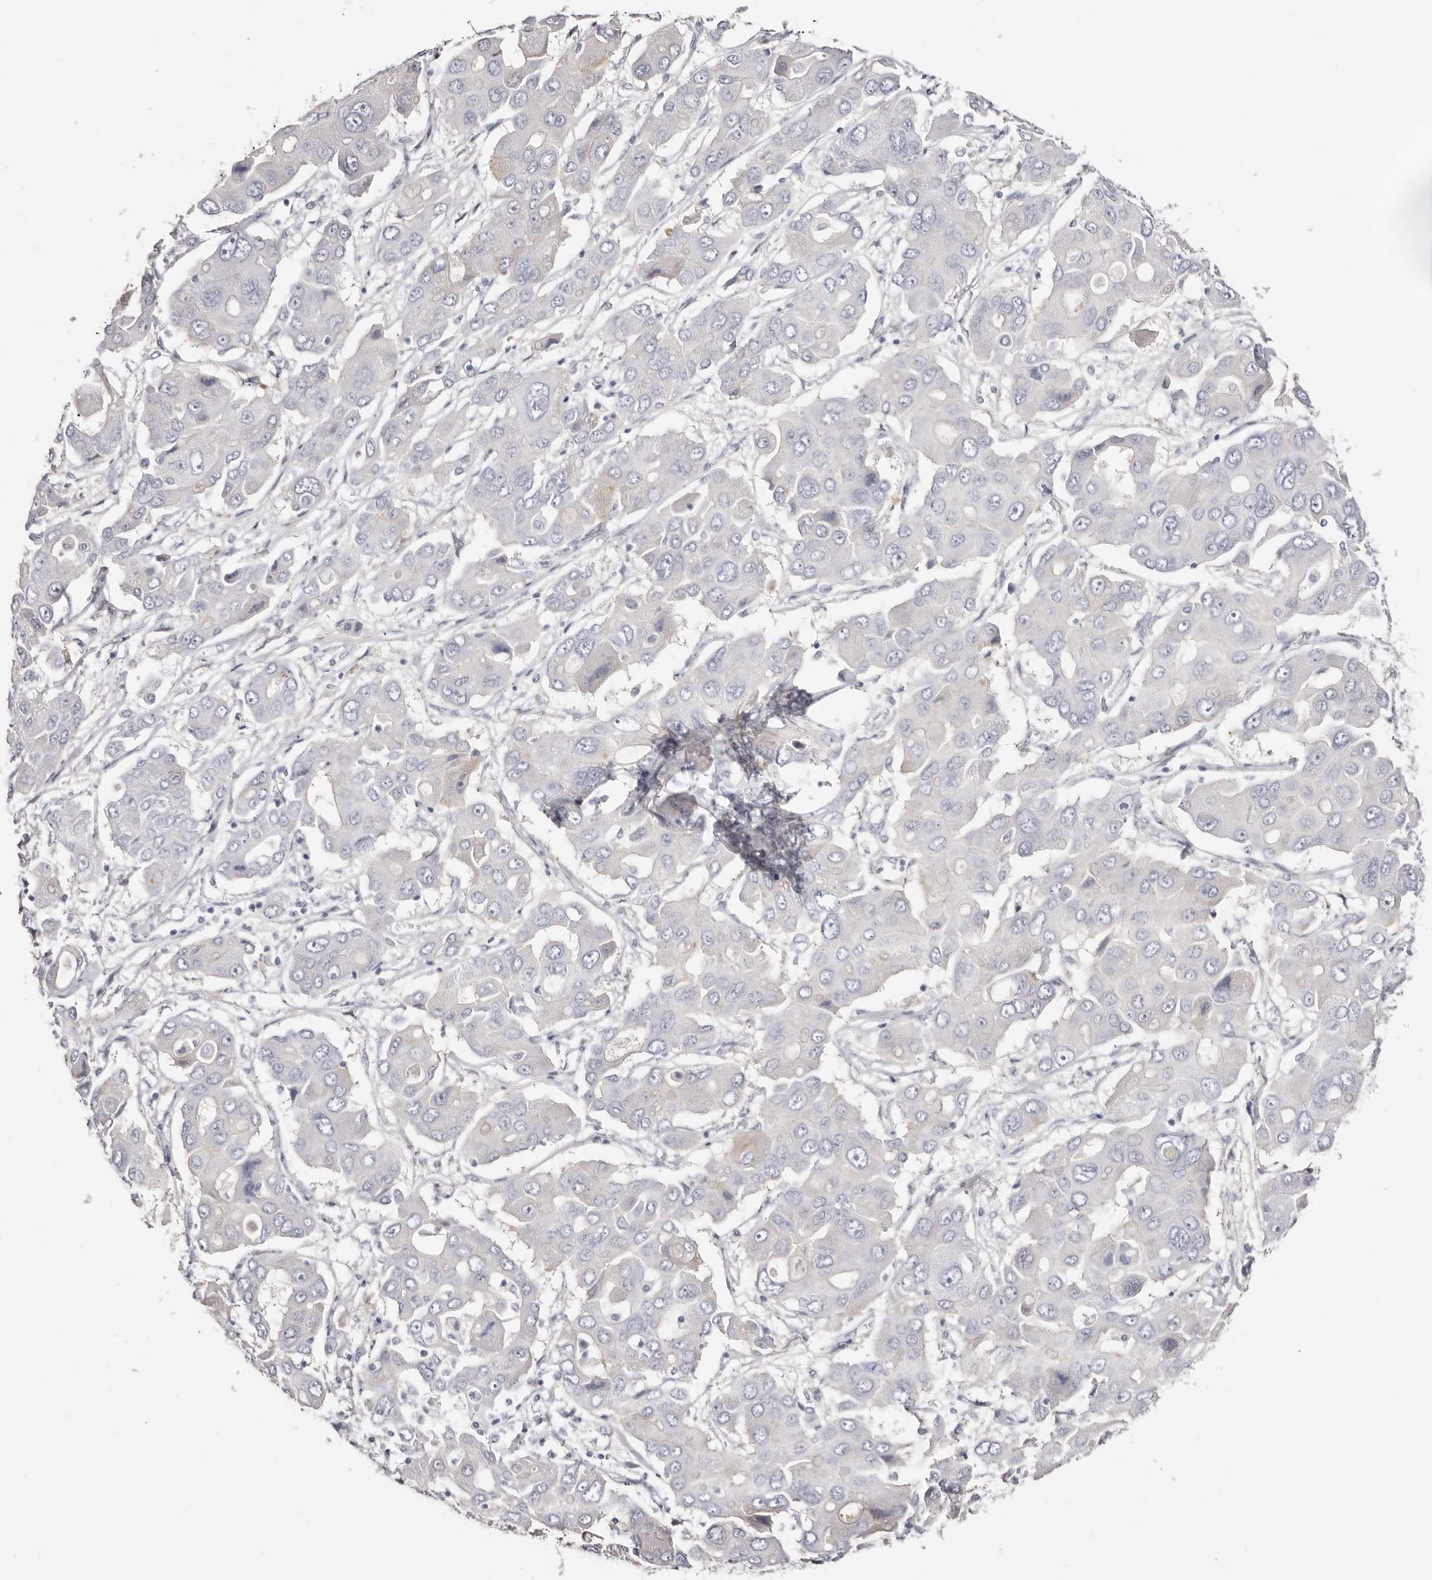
{"staining": {"intensity": "negative", "quantity": "none", "location": "none"}, "tissue": "liver cancer", "cell_type": "Tumor cells", "image_type": "cancer", "snomed": [{"axis": "morphology", "description": "Cholangiocarcinoma"}, {"axis": "topography", "description": "Liver"}], "caption": "Tumor cells show no significant protein staining in cholangiocarcinoma (liver).", "gene": "AKNAD1", "patient": {"sex": "male", "age": 67}}